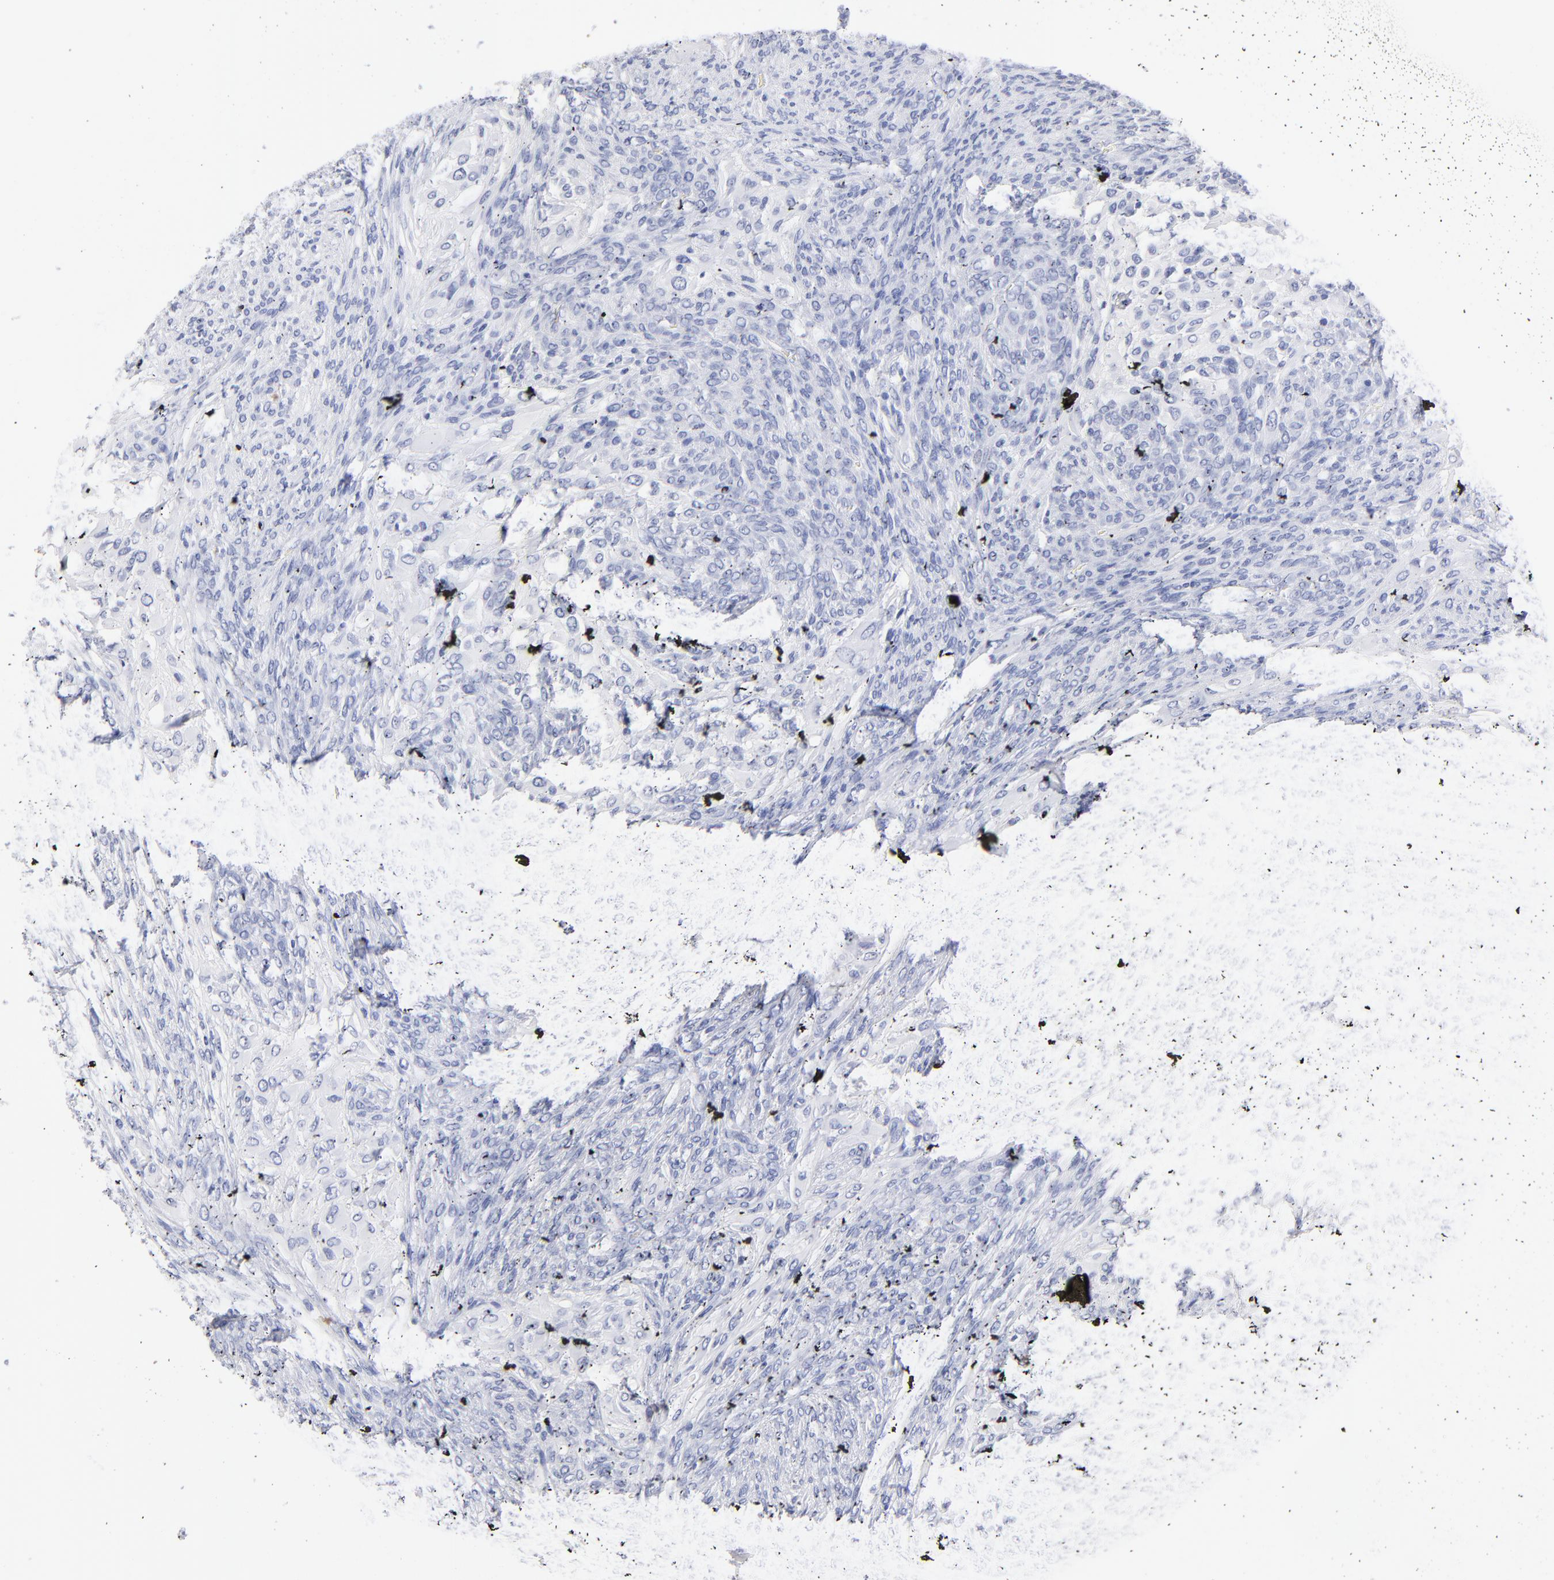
{"staining": {"intensity": "negative", "quantity": "none", "location": "none"}, "tissue": "glioma", "cell_type": "Tumor cells", "image_type": "cancer", "snomed": [{"axis": "morphology", "description": "Glioma, malignant, High grade"}, {"axis": "topography", "description": "Cerebral cortex"}], "caption": "Immunohistochemistry (IHC) photomicrograph of glioma stained for a protein (brown), which reveals no staining in tumor cells. (Brightfield microscopy of DAB immunohistochemistry at high magnification).", "gene": "ARG1", "patient": {"sex": "female", "age": 55}}